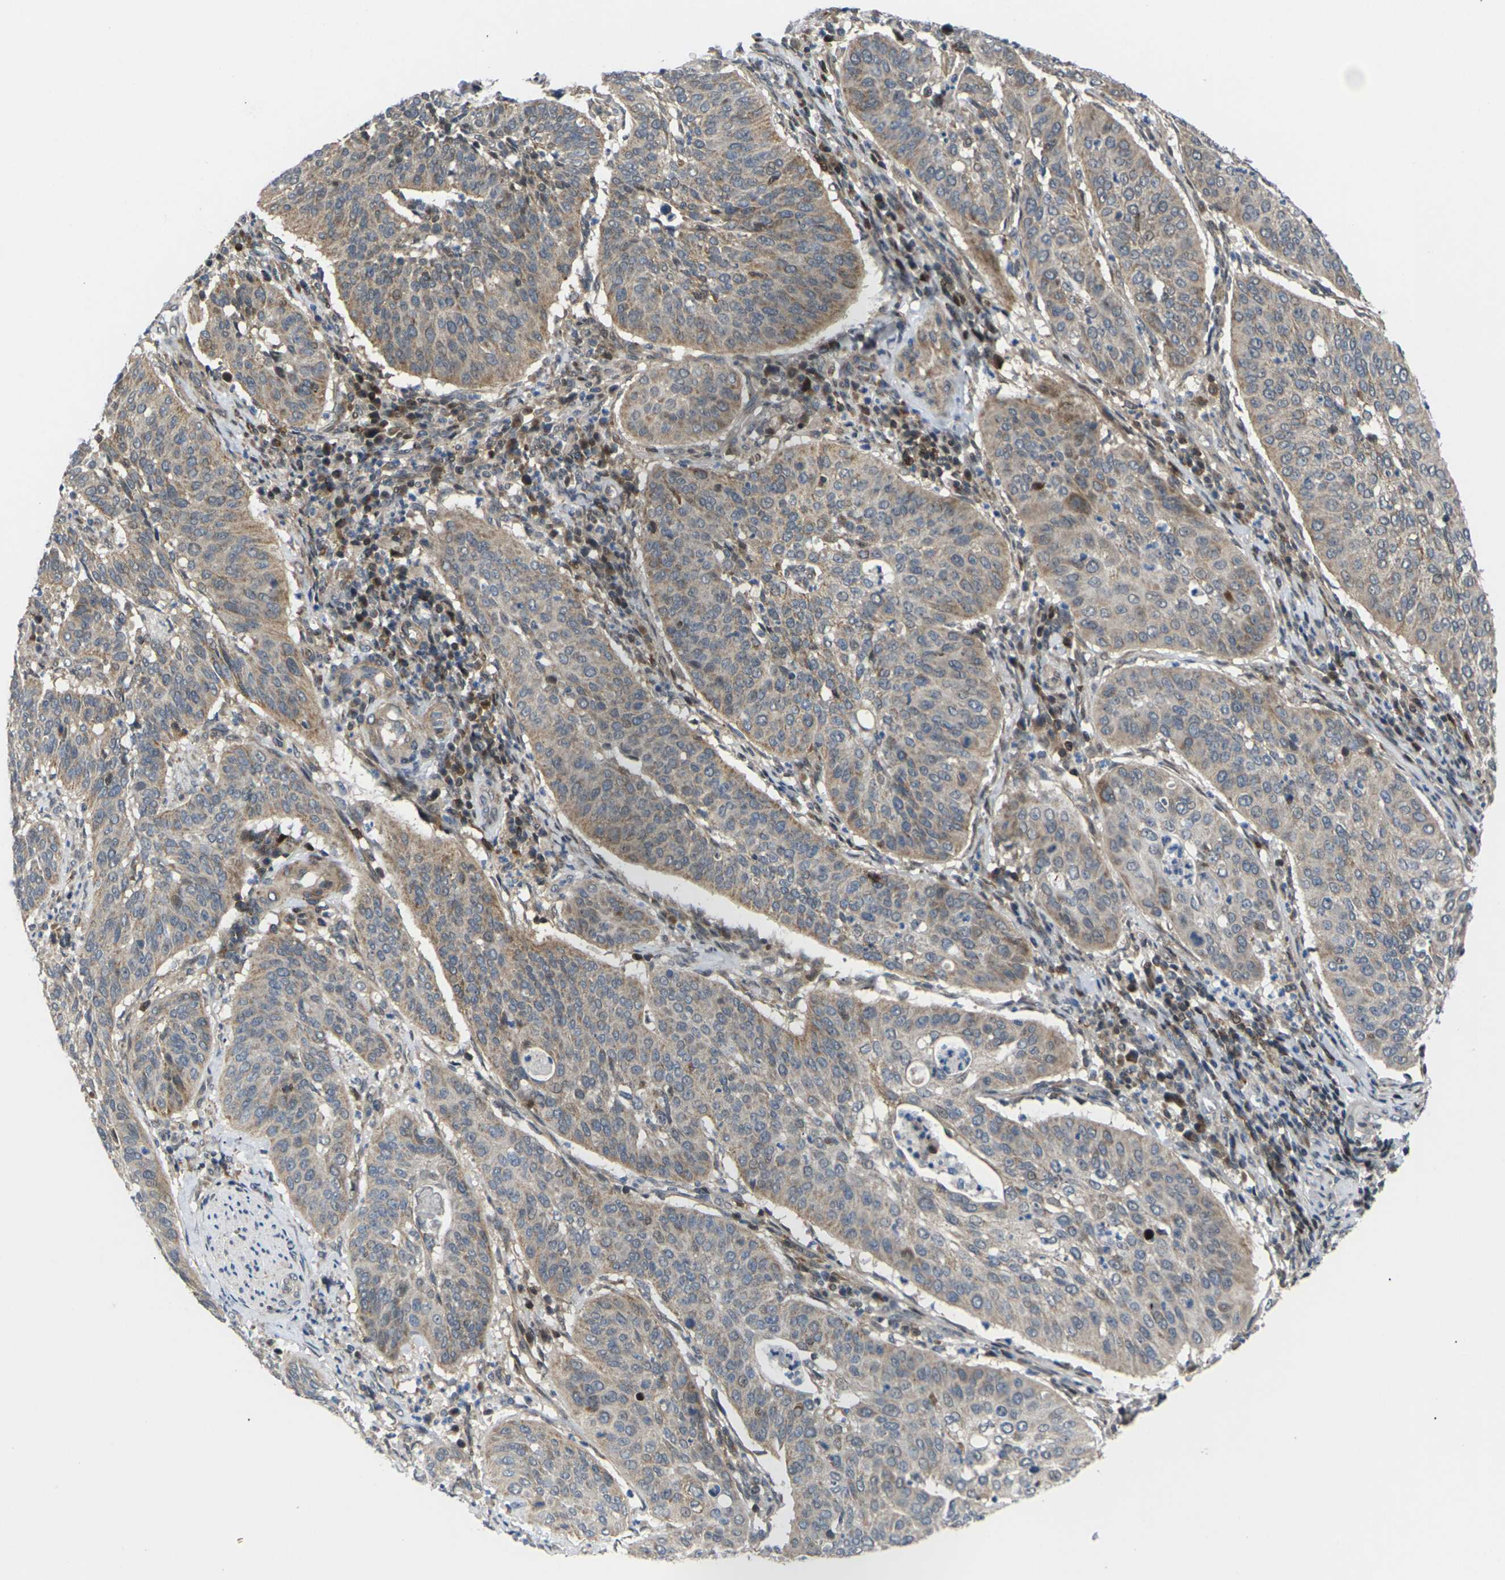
{"staining": {"intensity": "weak", "quantity": ">75%", "location": "cytoplasmic/membranous"}, "tissue": "cervical cancer", "cell_type": "Tumor cells", "image_type": "cancer", "snomed": [{"axis": "morphology", "description": "Normal tissue, NOS"}, {"axis": "morphology", "description": "Squamous cell carcinoma, NOS"}, {"axis": "topography", "description": "Cervix"}], "caption": "Cervical cancer (squamous cell carcinoma) stained with a protein marker displays weak staining in tumor cells.", "gene": "RPS6KA3", "patient": {"sex": "female", "age": 39}}